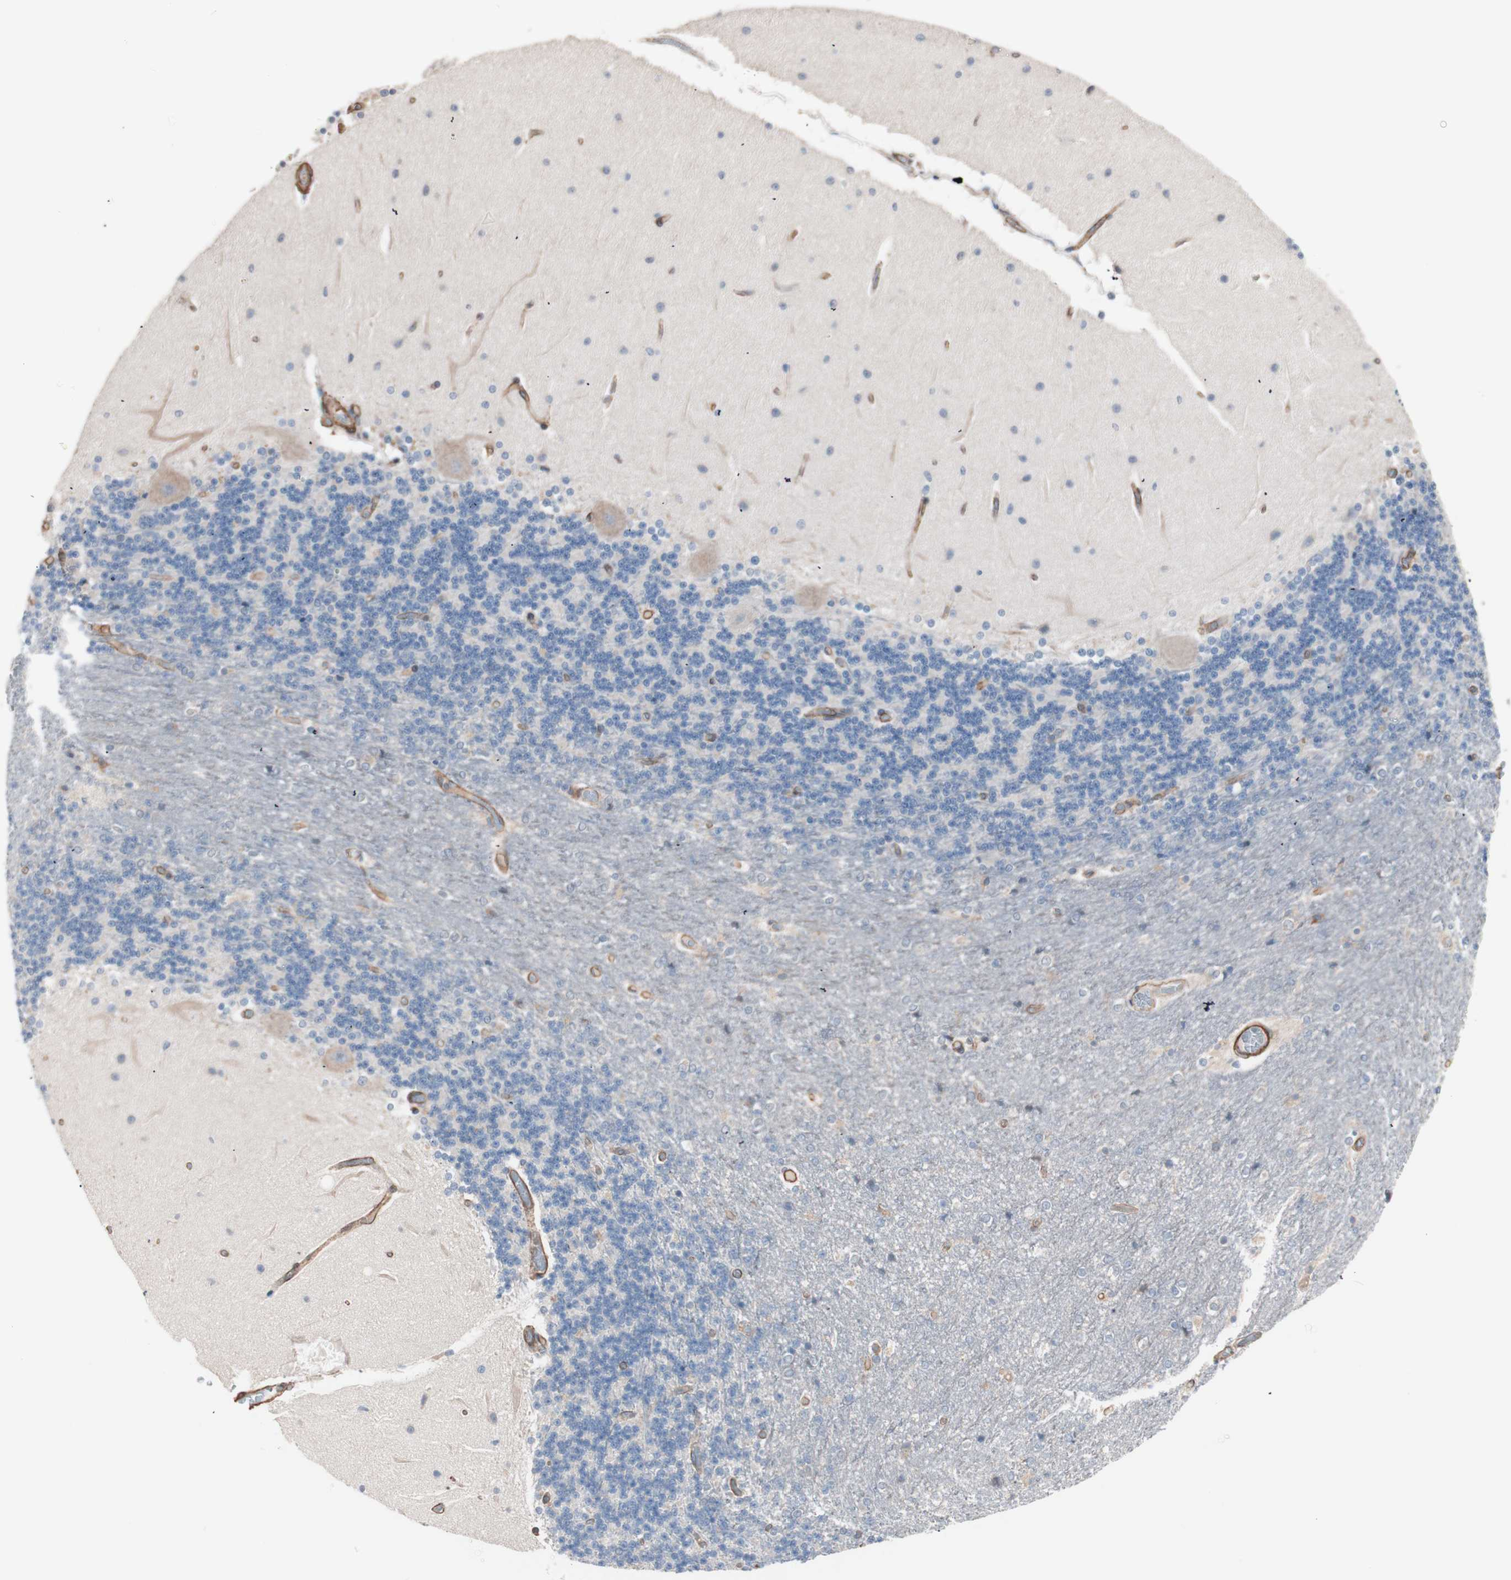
{"staining": {"intensity": "negative", "quantity": "none", "location": "none"}, "tissue": "cerebellum", "cell_type": "Cells in granular layer", "image_type": "normal", "snomed": [{"axis": "morphology", "description": "Normal tissue, NOS"}, {"axis": "topography", "description": "Cerebellum"}], "caption": "High magnification brightfield microscopy of normal cerebellum stained with DAB (3,3'-diaminobenzidine) (brown) and counterstained with hematoxylin (blue): cells in granular layer show no significant positivity. (Brightfield microscopy of DAB immunohistochemistry at high magnification).", "gene": "ALG5", "patient": {"sex": "female", "age": 54}}